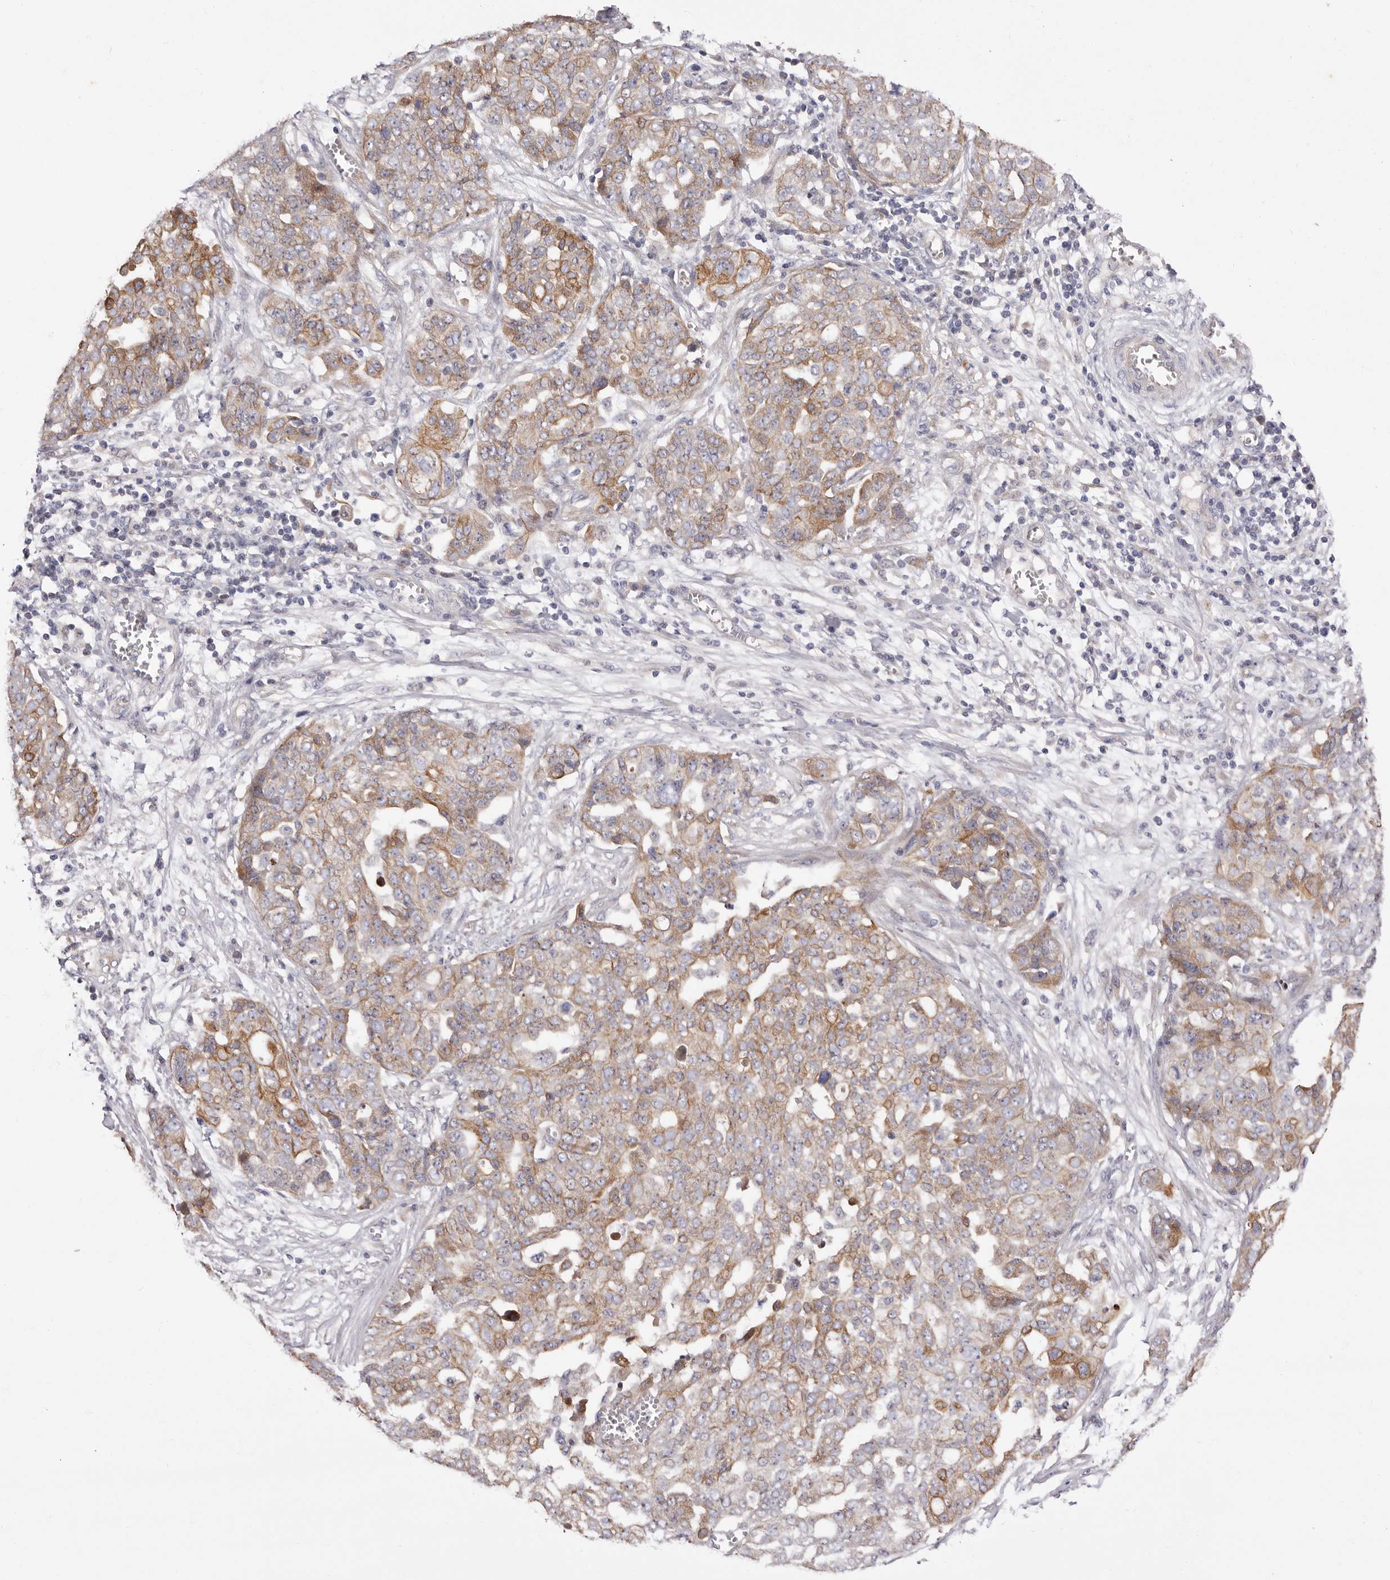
{"staining": {"intensity": "moderate", "quantity": ">75%", "location": "cytoplasmic/membranous"}, "tissue": "ovarian cancer", "cell_type": "Tumor cells", "image_type": "cancer", "snomed": [{"axis": "morphology", "description": "Cystadenocarcinoma, serous, NOS"}, {"axis": "topography", "description": "Soft tissue"}, {"axis": "topography", "description": "Ovary"}], "caption": "Ovarian cancer (serous cystadenocarcinoma) stained with immunohistochemistry (IHC) demonstrates moderate cytoplasmic/membranous staining in about >75% of tumor cells.", "gene": "STK16", "patient": {"sex": "female", "age": 57}}